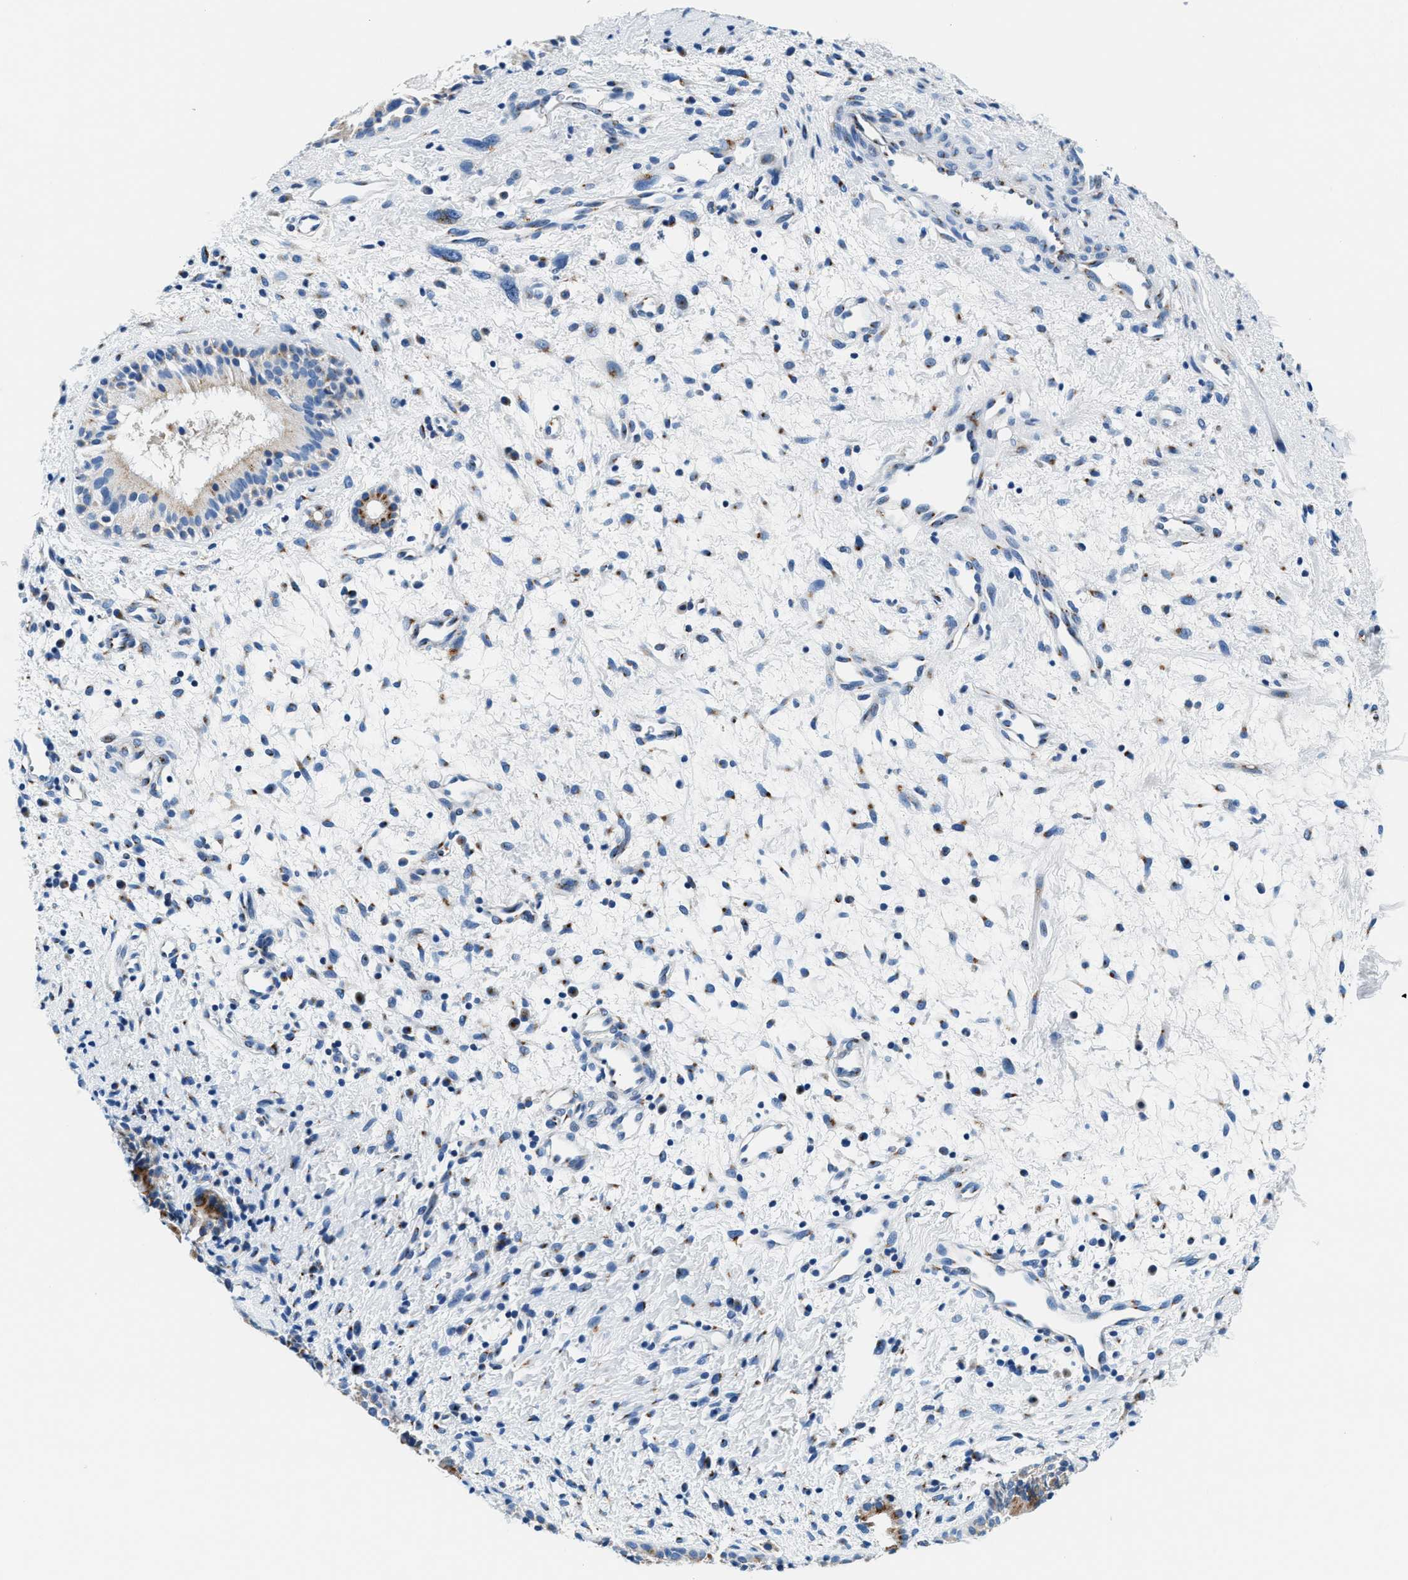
{"staining": {"intensity": "weak", "quantity": "<25%", "location": "cytoplasmic/membranous"}, "tissue": "nasopharynx", "cell_type": "Respiratory epithelial cells", "image_type": "normal", "snomed": [{"axis": "morphology", "description": "Normal tissue, NOS"}, {"axis": "topography", "description": "Nasopharynx"}], "caption": "The IHC histopathology image has no significant expression in respiratory epithelial cells of nasopharynx.", "gene": "VPS53", "patient": {"sex": "male", "age": 22}}